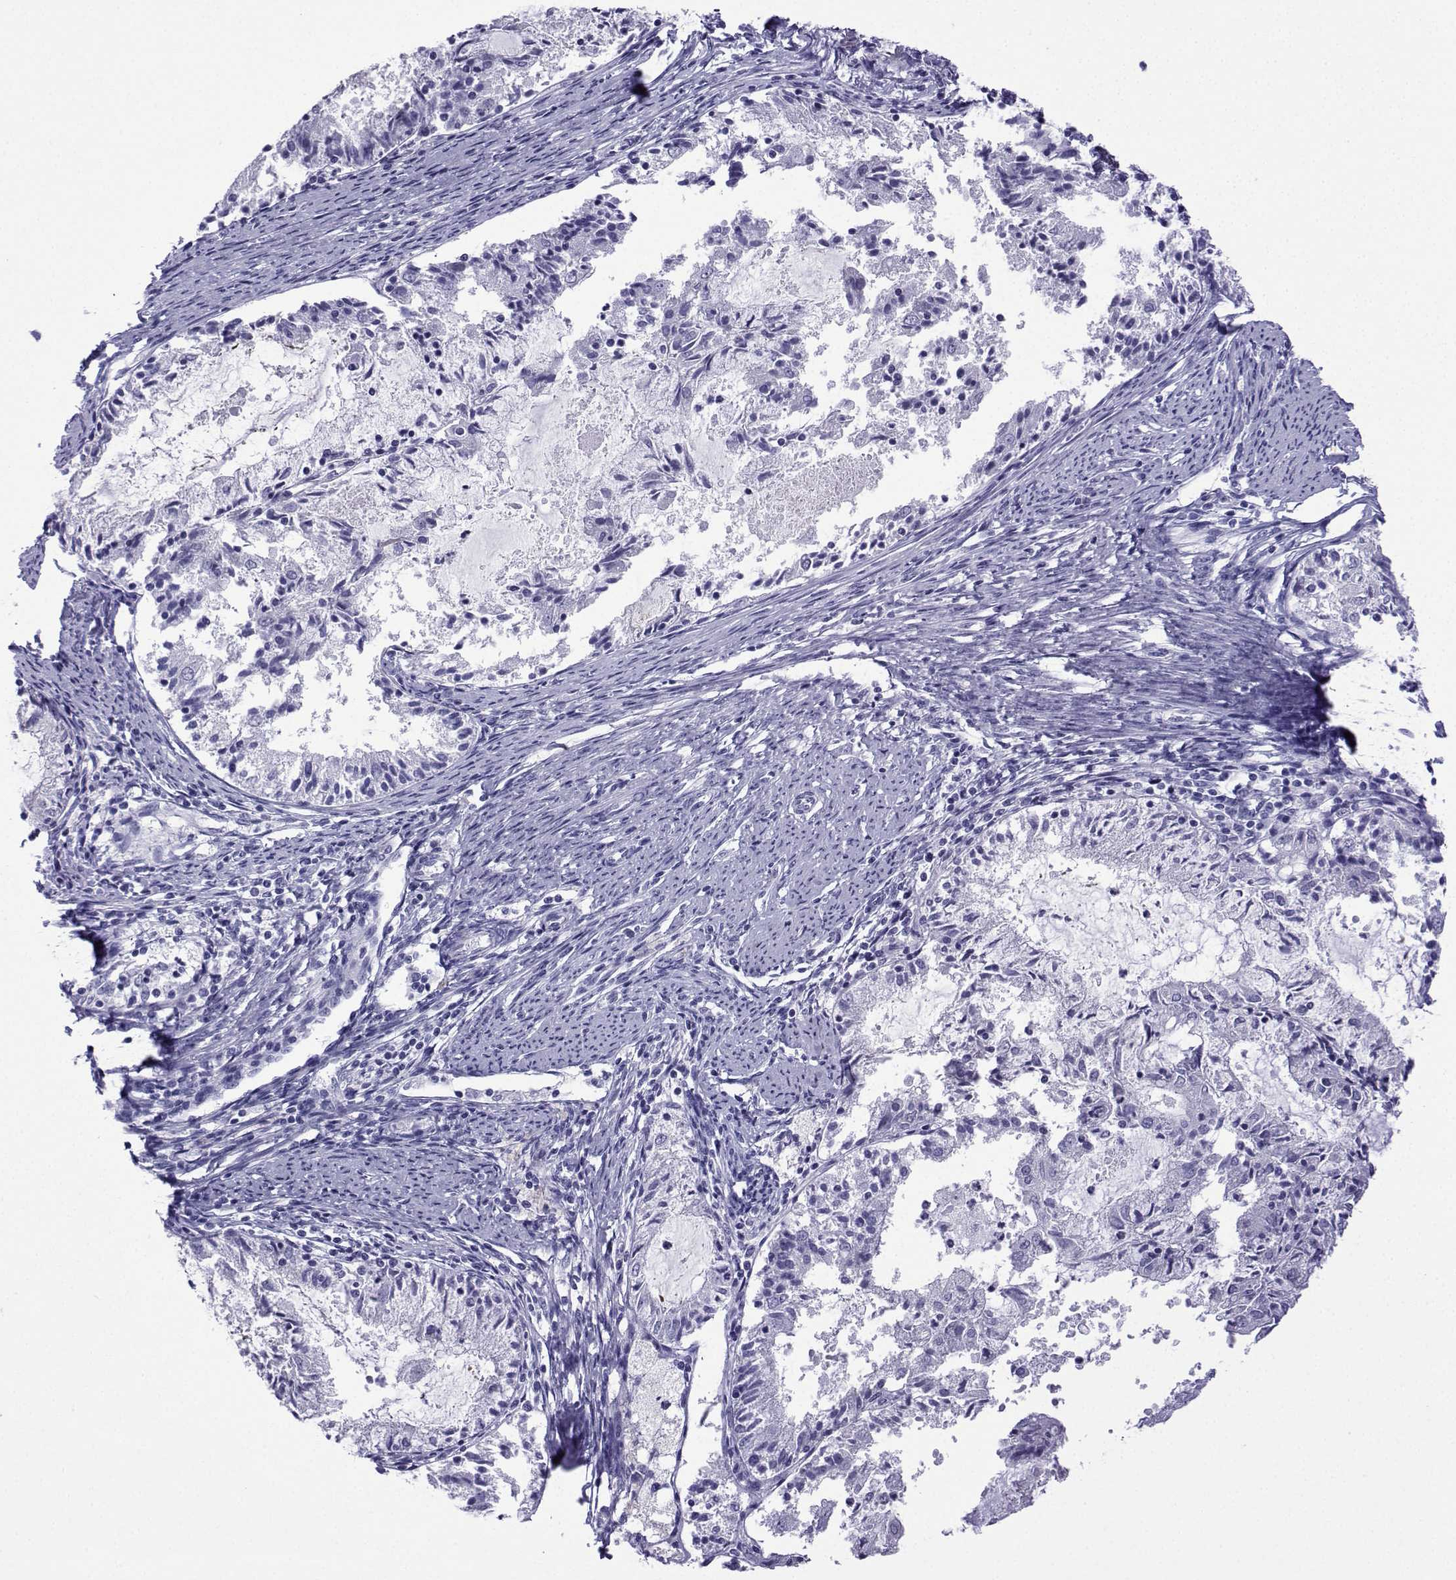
{"staining": {"intensity": "negative", "quantity": "none", "location": "none"}, "tissue": "endometrial cancer", "cell_type": "Tumor cells", "image_type": "cancer", "snomed": [{"axis": "morphology", "description": "Adenocarcinoma, NOS"}, {"axis": "topography", "description": "Endometrium"}], "caption": "High magnification brightfield microscopy of endometrial cancer (adenocarcinoma) stained with DAB (brown) and counterstained with hematoxylin (blue): tumor cells show no significant positivity.", "gene": "TRIM46", "patient": {"sex": "female", "age": 57}}